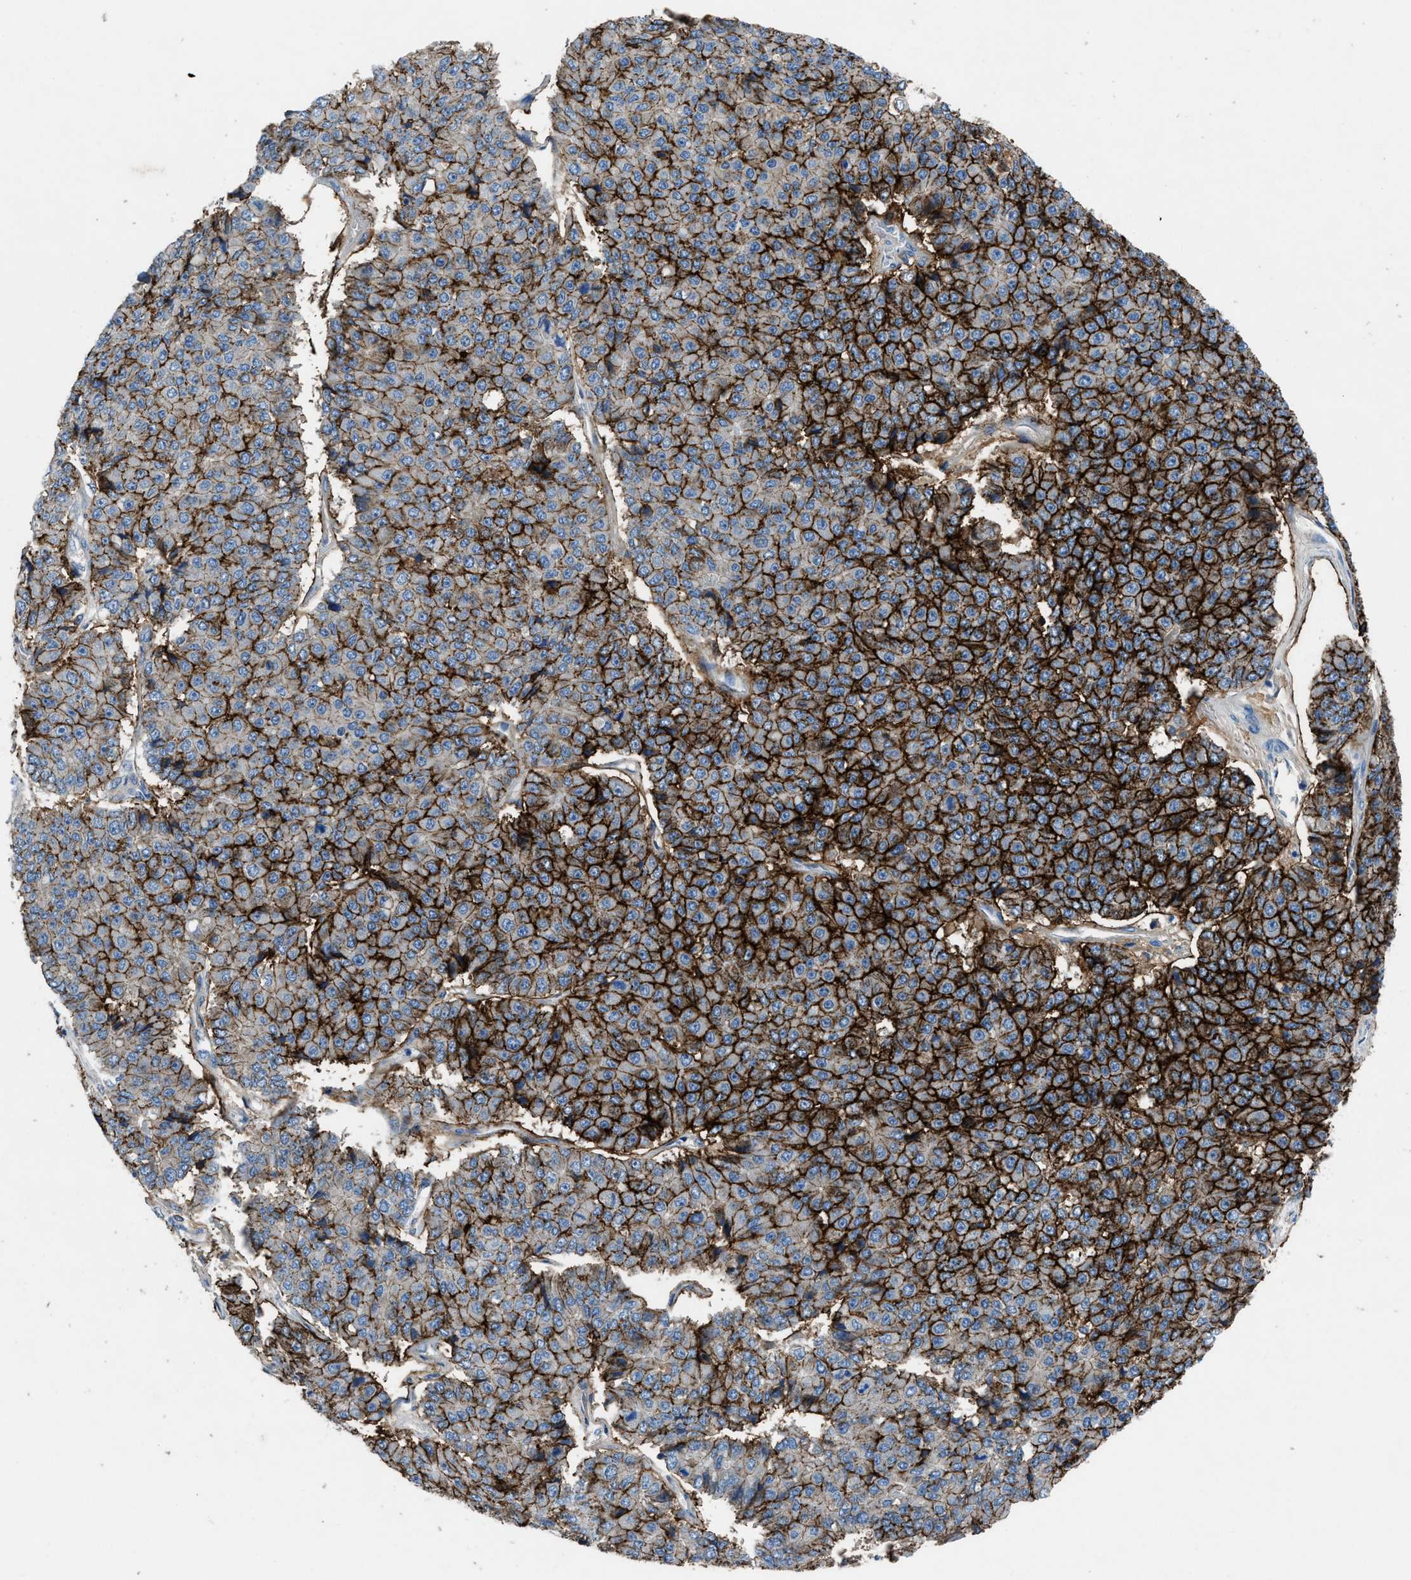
{"staining": {"intensity": "strong", "quantity": ">75%", "location": "cytoplasmic/membranous"}, "tissue": "pancreatic cancer", "cell_type": "Tumor cells", "image_type": "cancer", "snomed": [{"axis": "morphology", "description": "Adenocarcinoma, NOS"}, {"axis": "topography", "description": "Pancreas"}], "caption": "Pancreatic cancer (adenocarcinoma) stained with IHC reveals strong cytoplasmic/membranous positivity in approximately >75% of tumor cells. Using DAB (brown) and hematoxylin (blue) stains, captured at high magnification using brightfield microscopy.", "gene": "PTGFRN", "patient": {"sex": "male", "age": 50}}